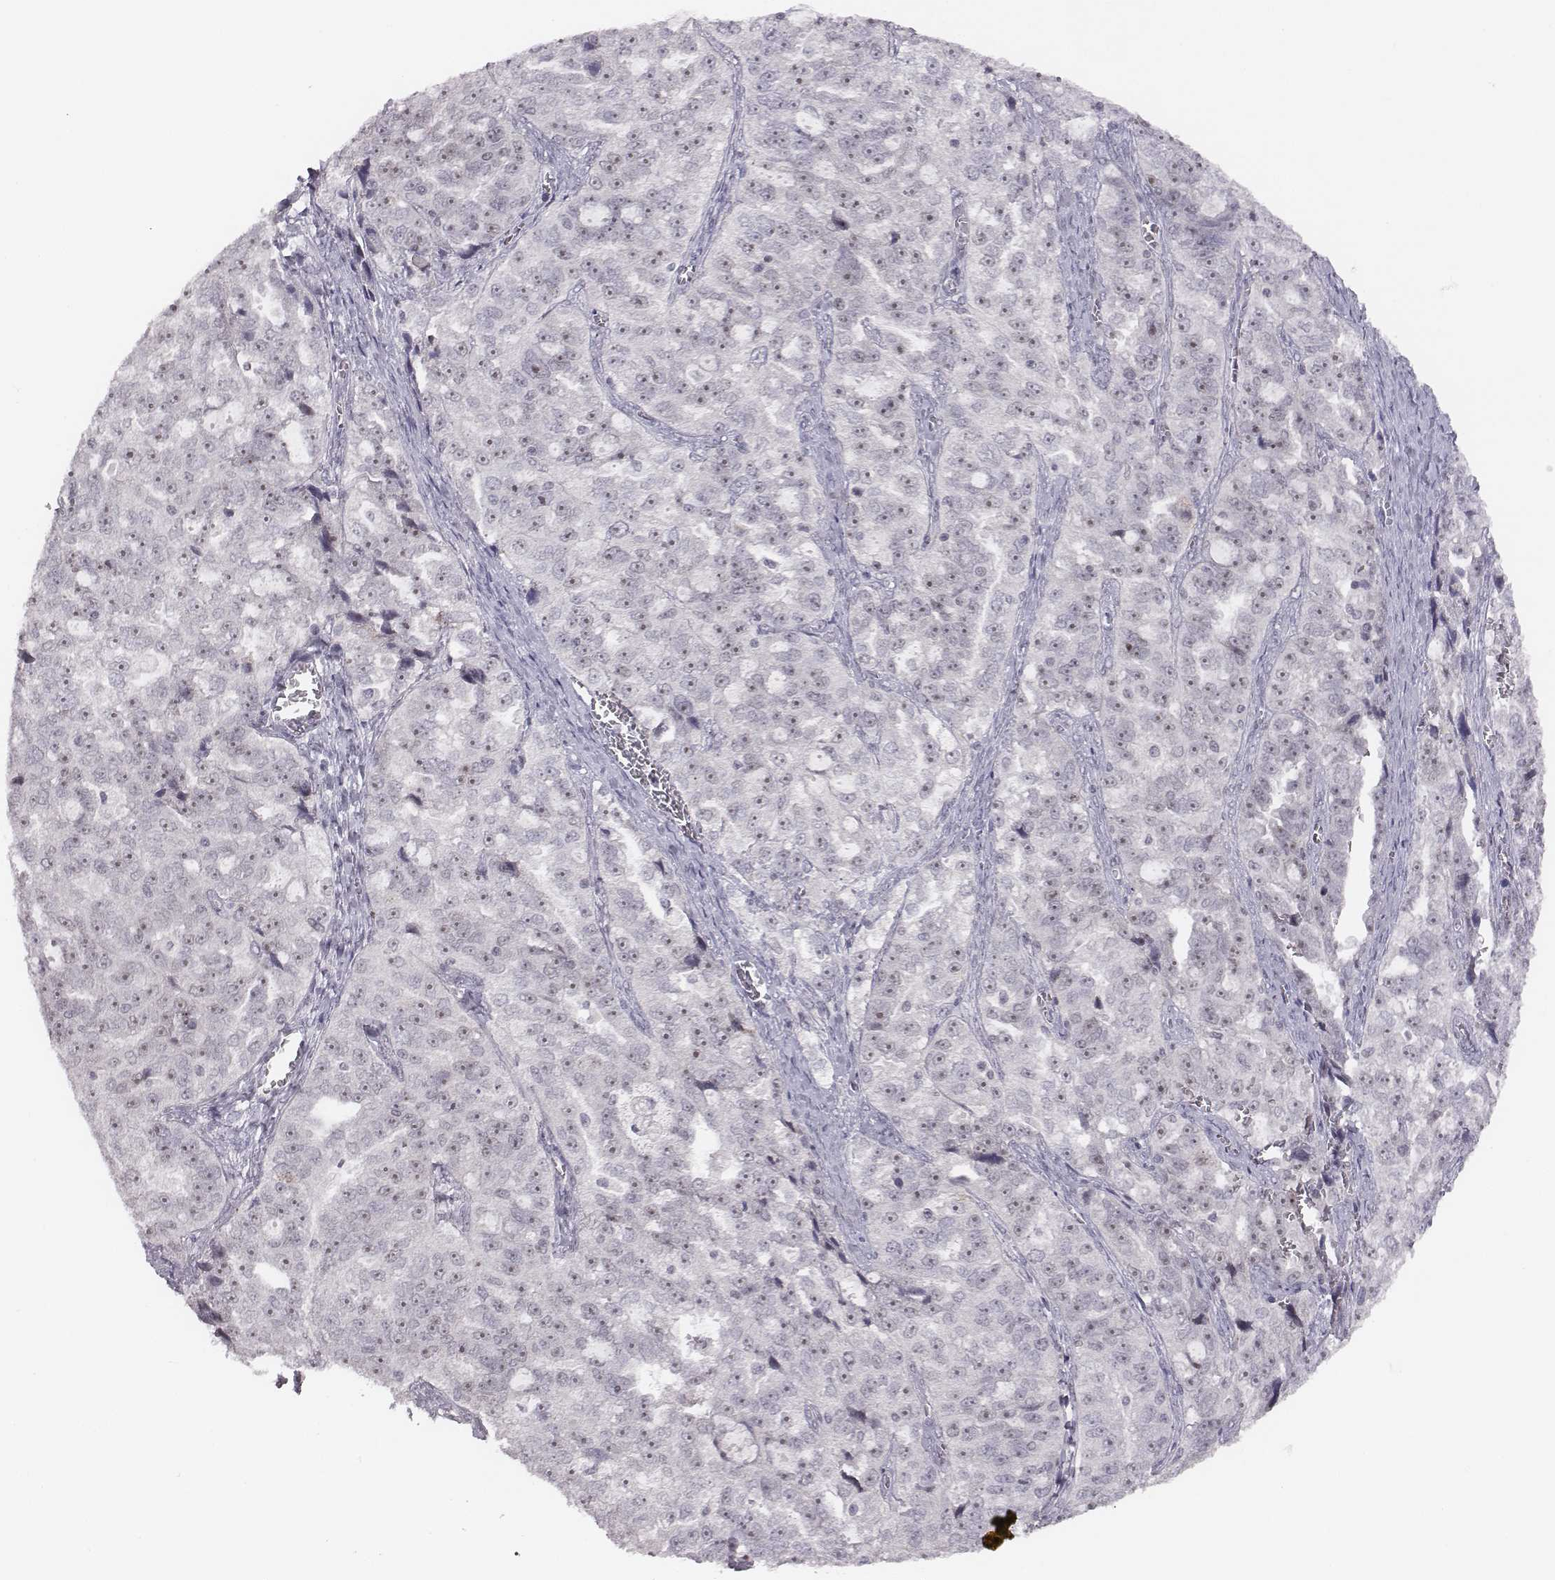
{"staining": {"intensity": "weak", "quantity": ">75%", "location": "nuclear"}, "tissue": "ovarian cancer", "cell_type": "Tumor cells", "image_type": "cancer", "snomed": [{"axis": "morphology", "description": "Cystadenocarcinoma, serous, NOS"}, {"axis": "topography", "description": "Ovary"}], "caption": "DAB immunohistochemical staining of ovarian serous cystadenocarcinoma shows weak nuclear protein expression in about >75% of tumor cells. The staining was performed using DAB to visualize the protein expression in brown, while the nuclei were stained in blue with hematoxylin (Magnification: 20x).", "gene": "NIFK", "patient": {"sex": "female", "age": 51}}